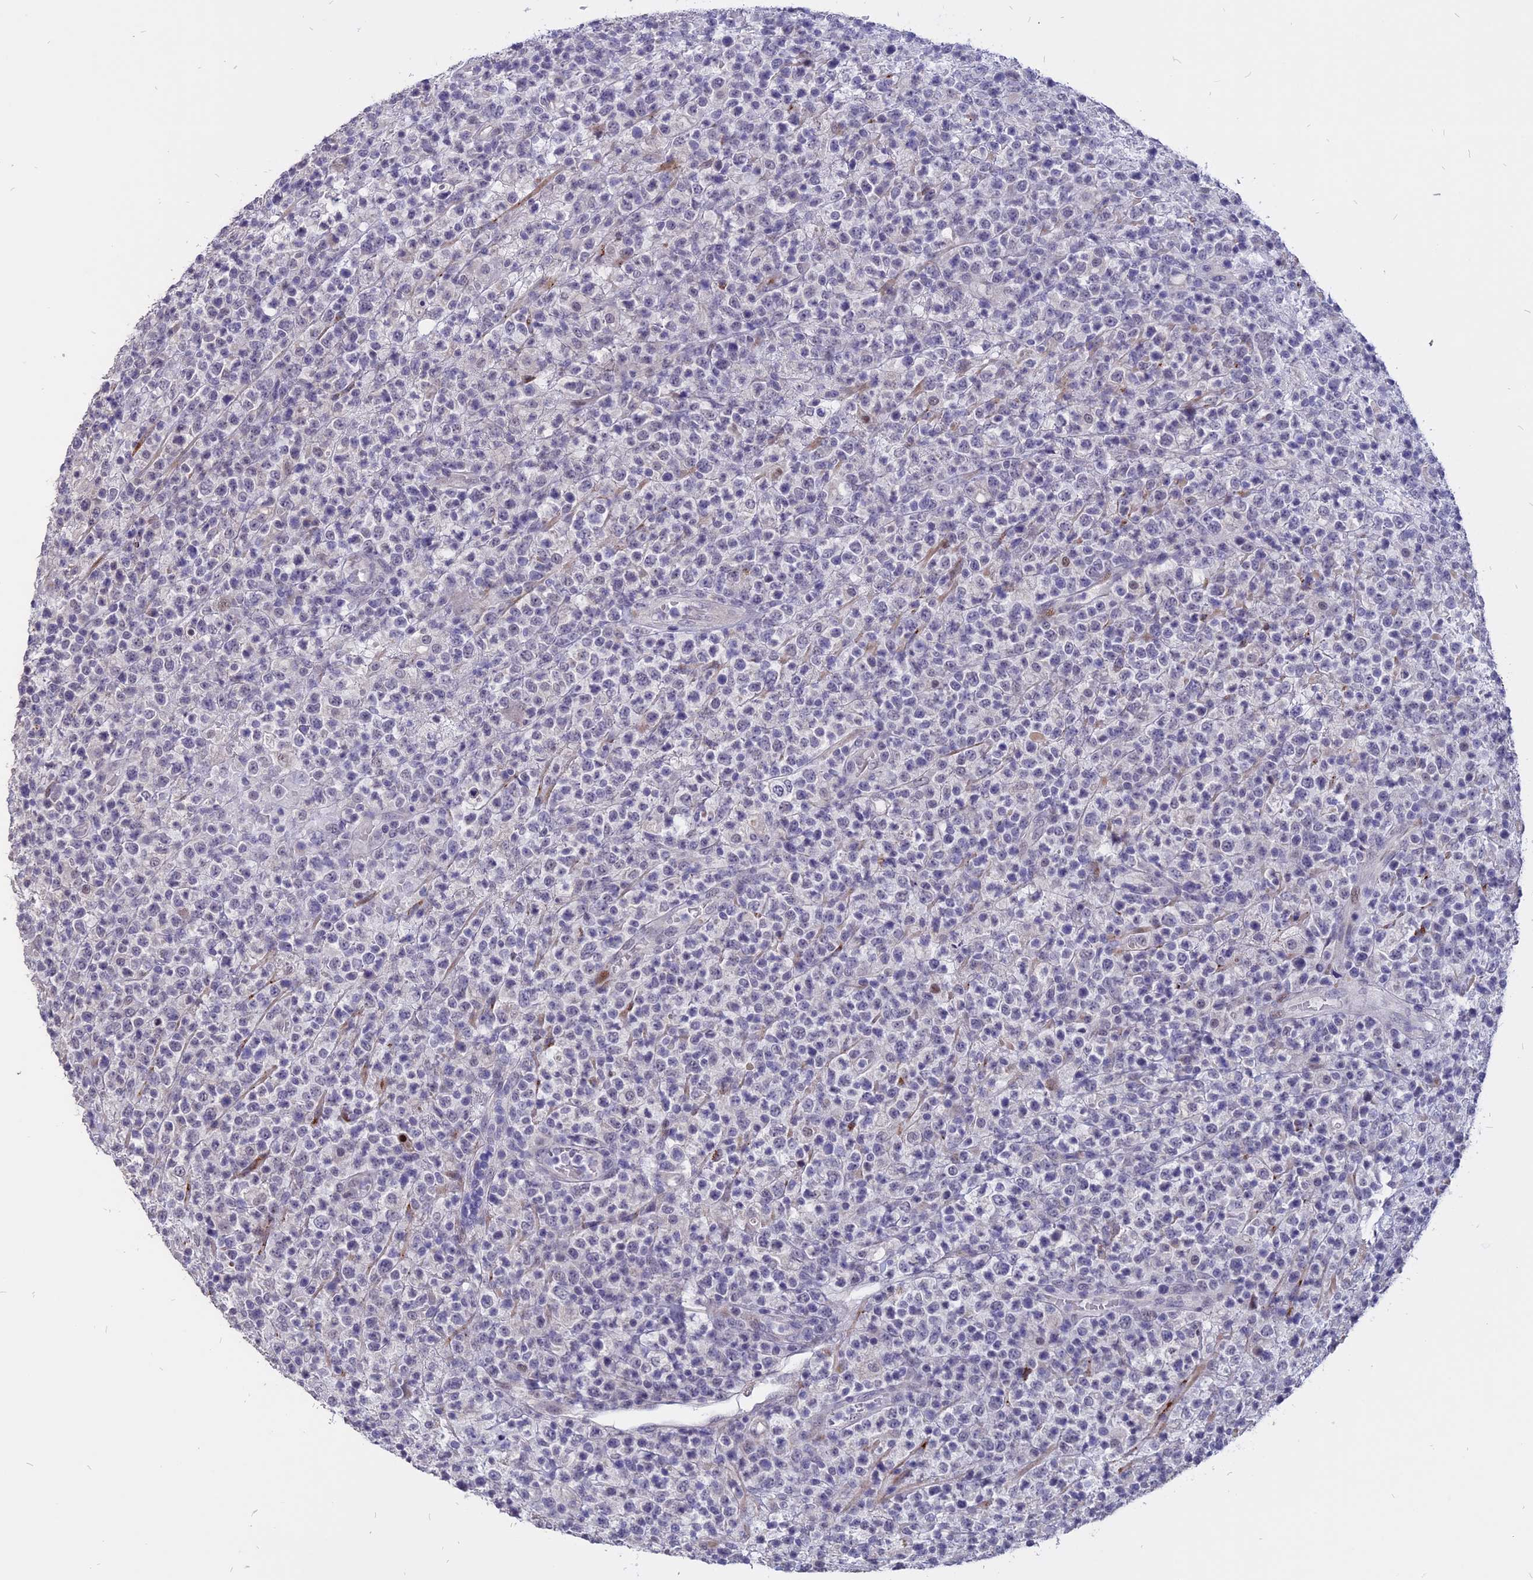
{"staining": {"intensity": "negative", "quantity": "none", "location": "none"}, "tissue": "lymphoma", "cell_type": "Tumor cells", "image_type": "cancer", "snomed": [{"axis": "morphology", "description": "Malignant lymphoma, non-Hodgkin's type, High grade"}, {"axis": "topography", "description": "Colon"}], "caption": "An image of lymphoma stained for a protein exhibits no brown staining in tumor cells.", "gene": "TMEM263", "patient": {"sex": "female", "age": 53}}